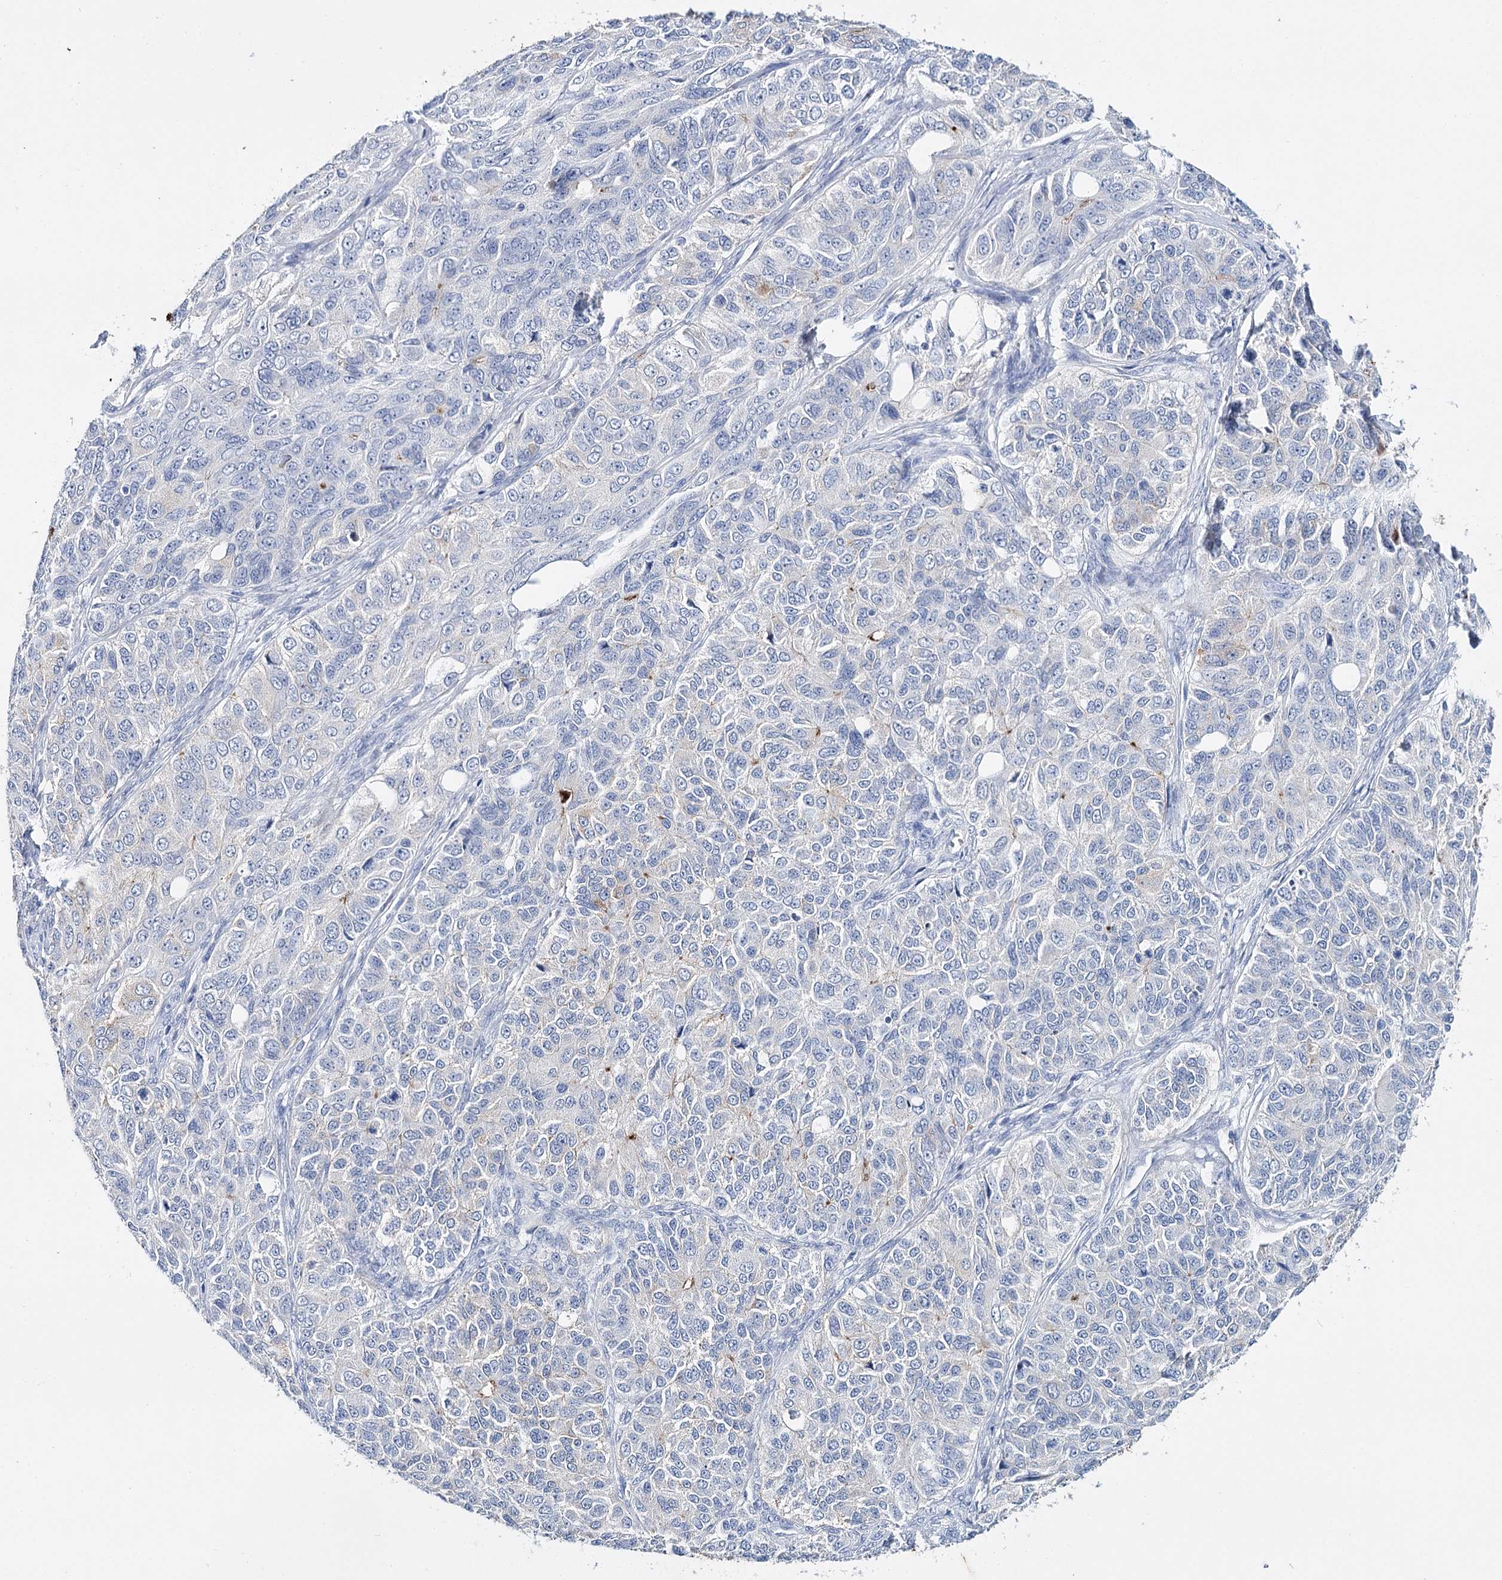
{"staining": {"intensity": "negative", "quantity": "none", "location": "none"}, "tissue": "ovarian cancer", "cell_type": "Tumor cells", "image_type": "cancer", "snomed": [{"axis": "morphology", "description": "Carcinoma, endometroid"}, {"axis": "topography", "description": "Ovary"}], "caption": "Ovarian endometroid carcinoma was stained to show a protein in brown. There is no significant positivity in tumor cells.", "gene": "CEACAM8", "patient": {"sex": "female", "age": 51}}